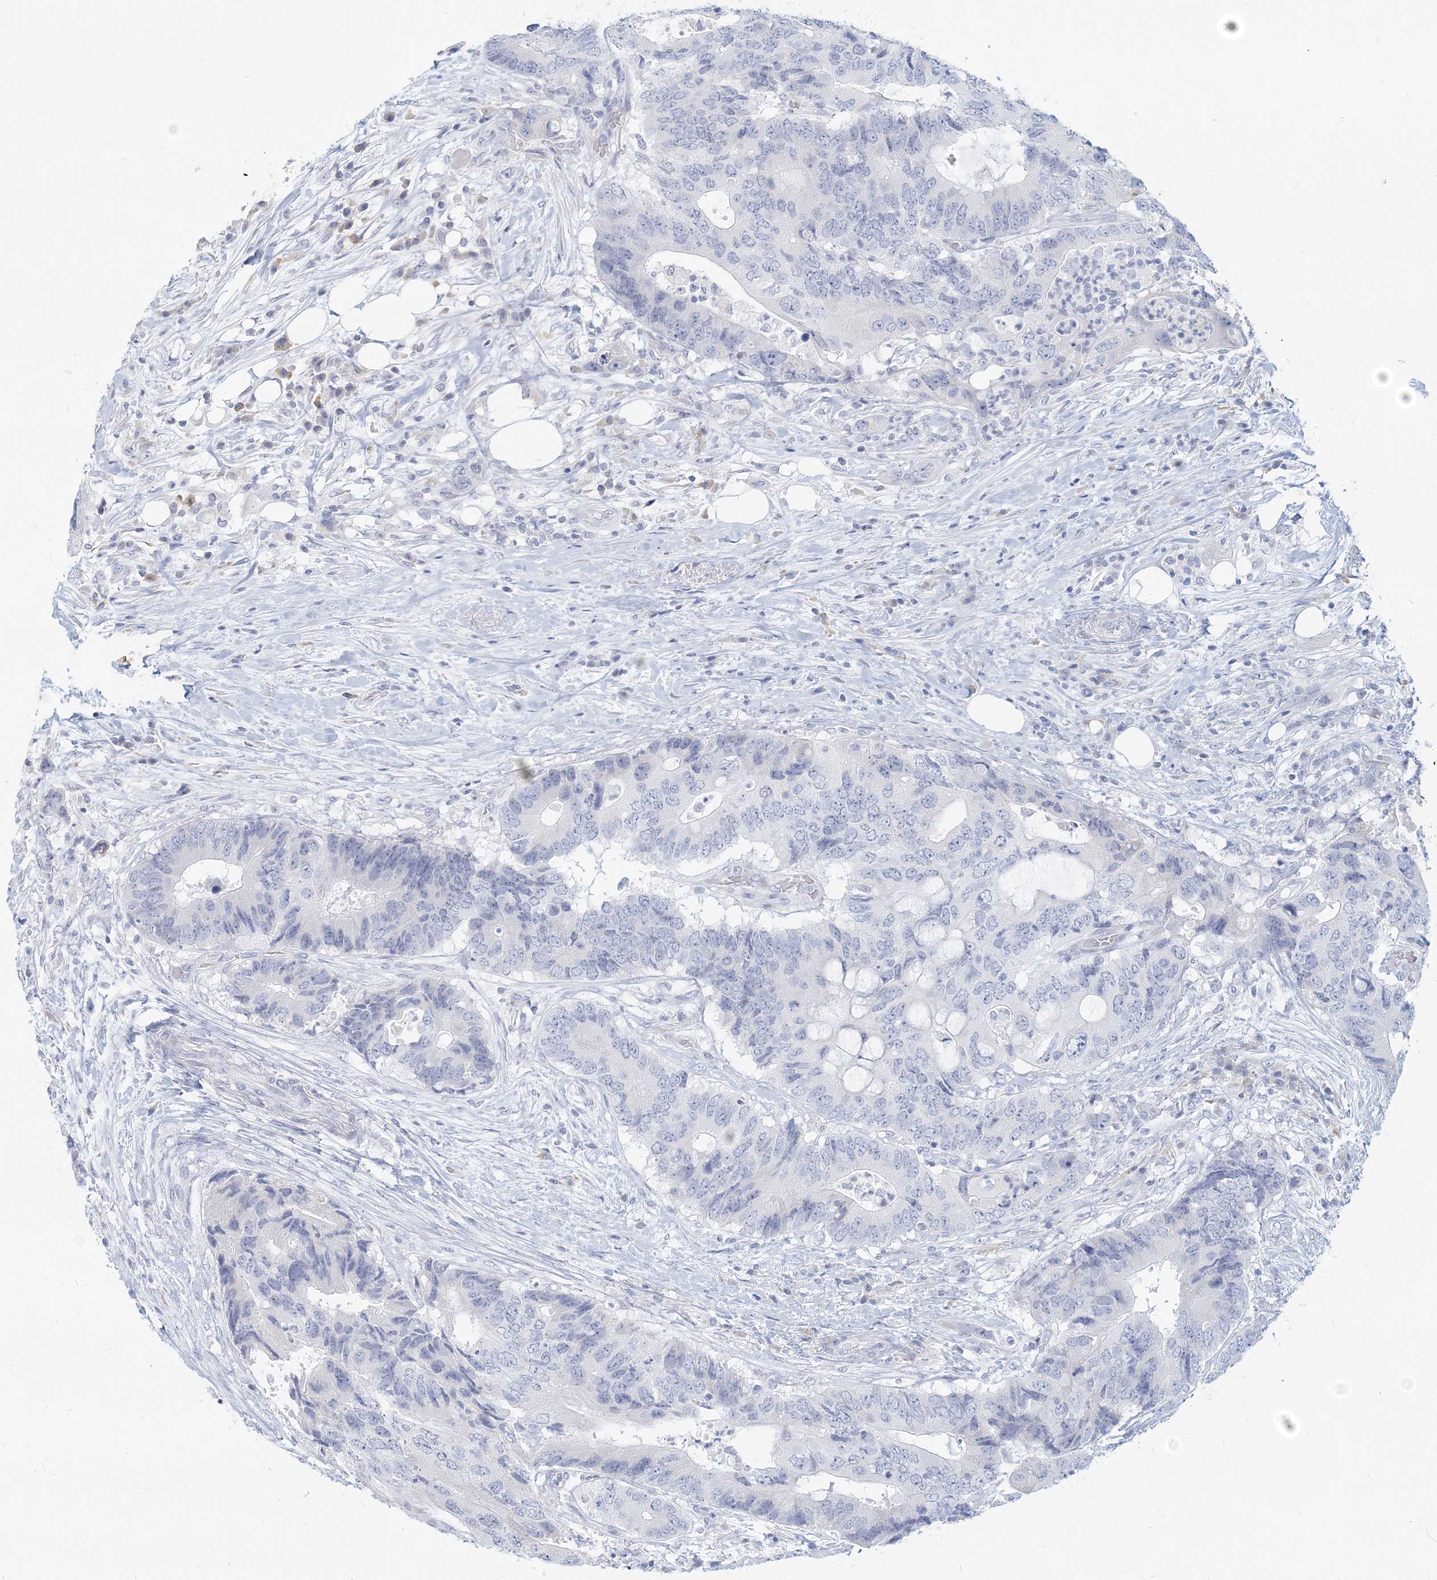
{"staining": {"intensity": "negative", "quantity": "none", "location": "none"}, "tissue": "colorectal cancer", "cell_type": "Tumor cells", "image_type": "cancer", "snomed": [{"axis": "morphology", "description": "Adenocarcinoma, NOS"}, {"axis": "topography", "description": "Colon"}], "caption": "High power microscopy photomicrograph of an IHC histopathology image of colorectal adenocarcinoma, revealing no significant expression in tumor cells.", "gene": "CSN1S1", "patient": {"sex": "male", "age": 71}}